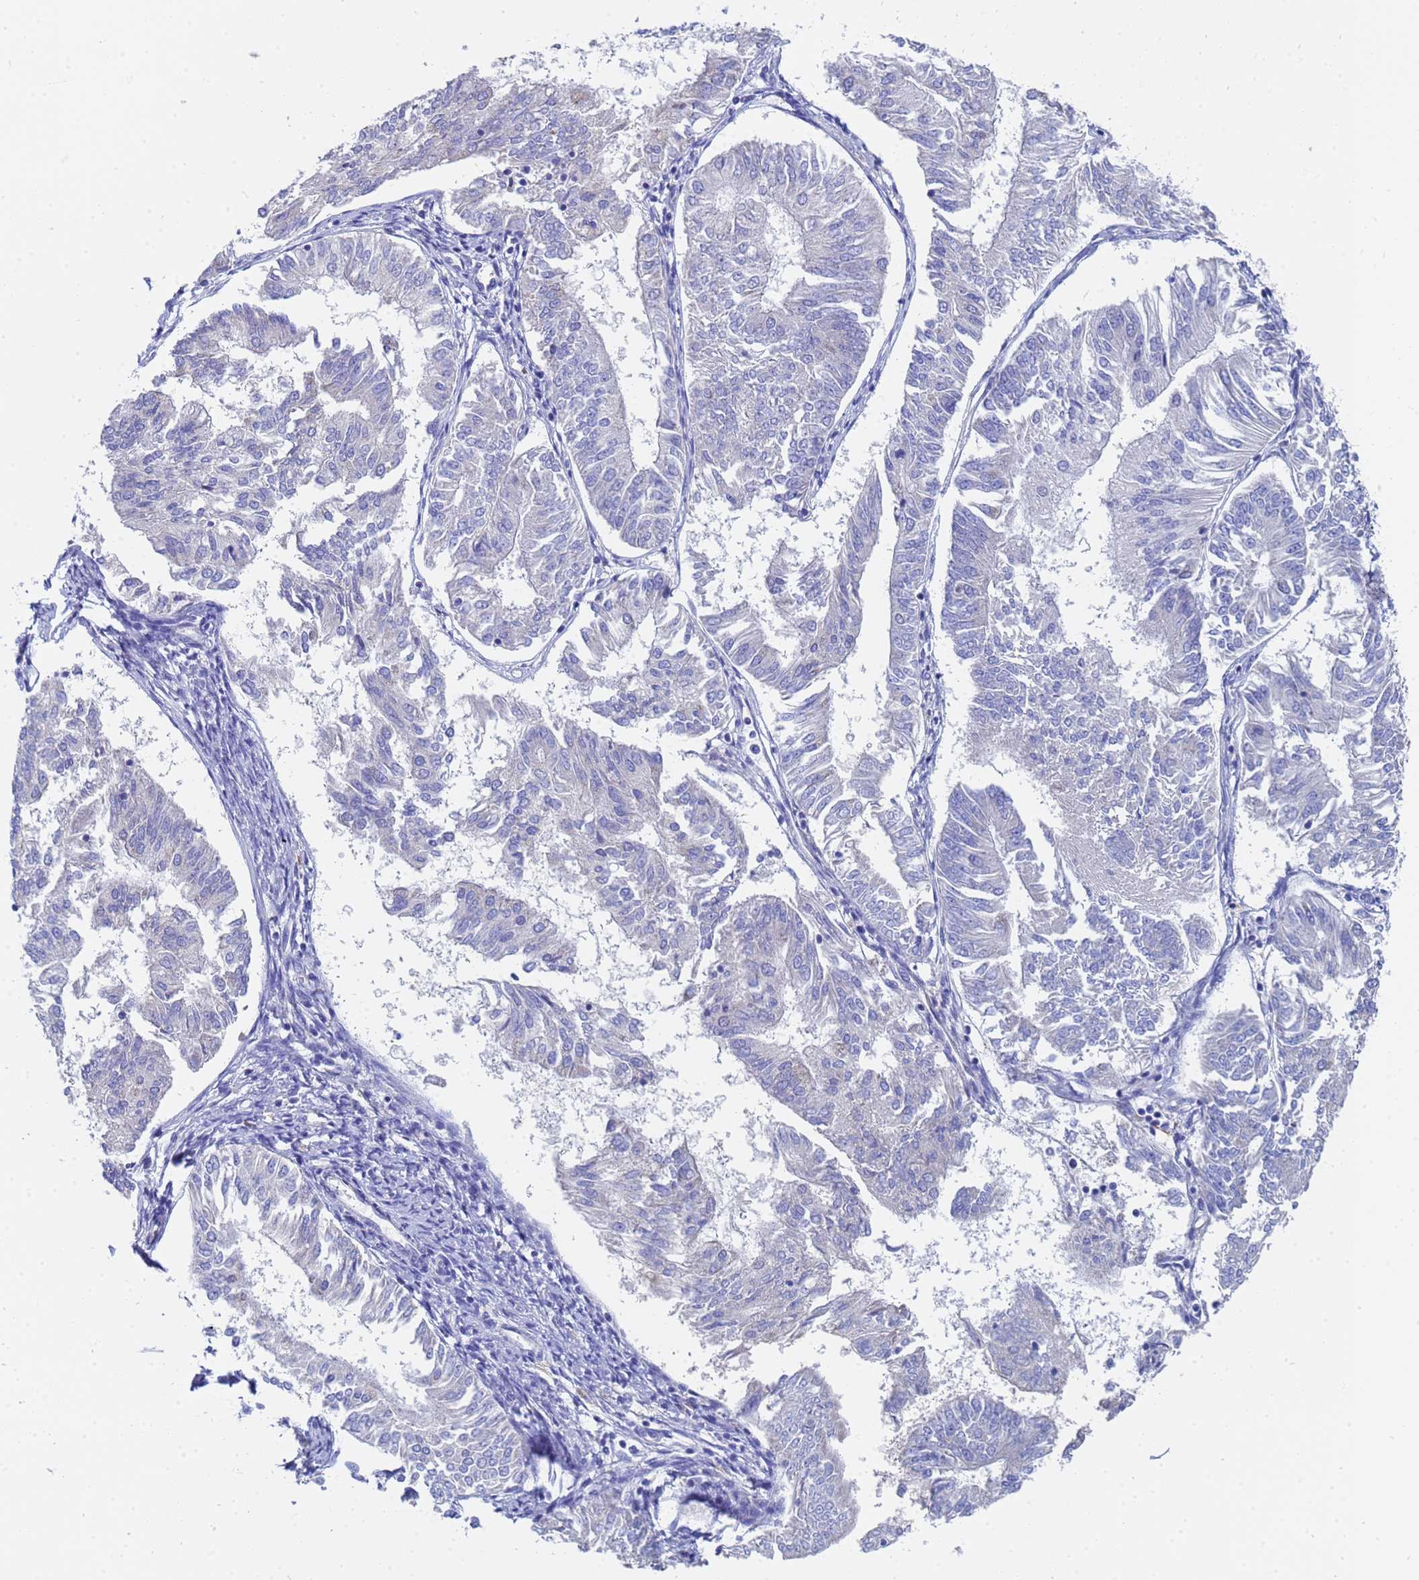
{"staining": {"intensity": "negative", "quantity": "none", "location": "none"}, "tissue": "endometrial cancer", "cell_type": "Tumor cells", "image_type": "cancer", "snomed": [{"axis": "morphology", "description": "Adenocarcinoma, NOS"}, {"axis": "topography", "description": "Endometrium"}], "caption": "Endometrial adenocarcinoma was stained to show a protein in brown. There is no significant positivity in tumor cells.", "gene": "TM4SF4", "patient": {"sex": "female", "age": 58}}